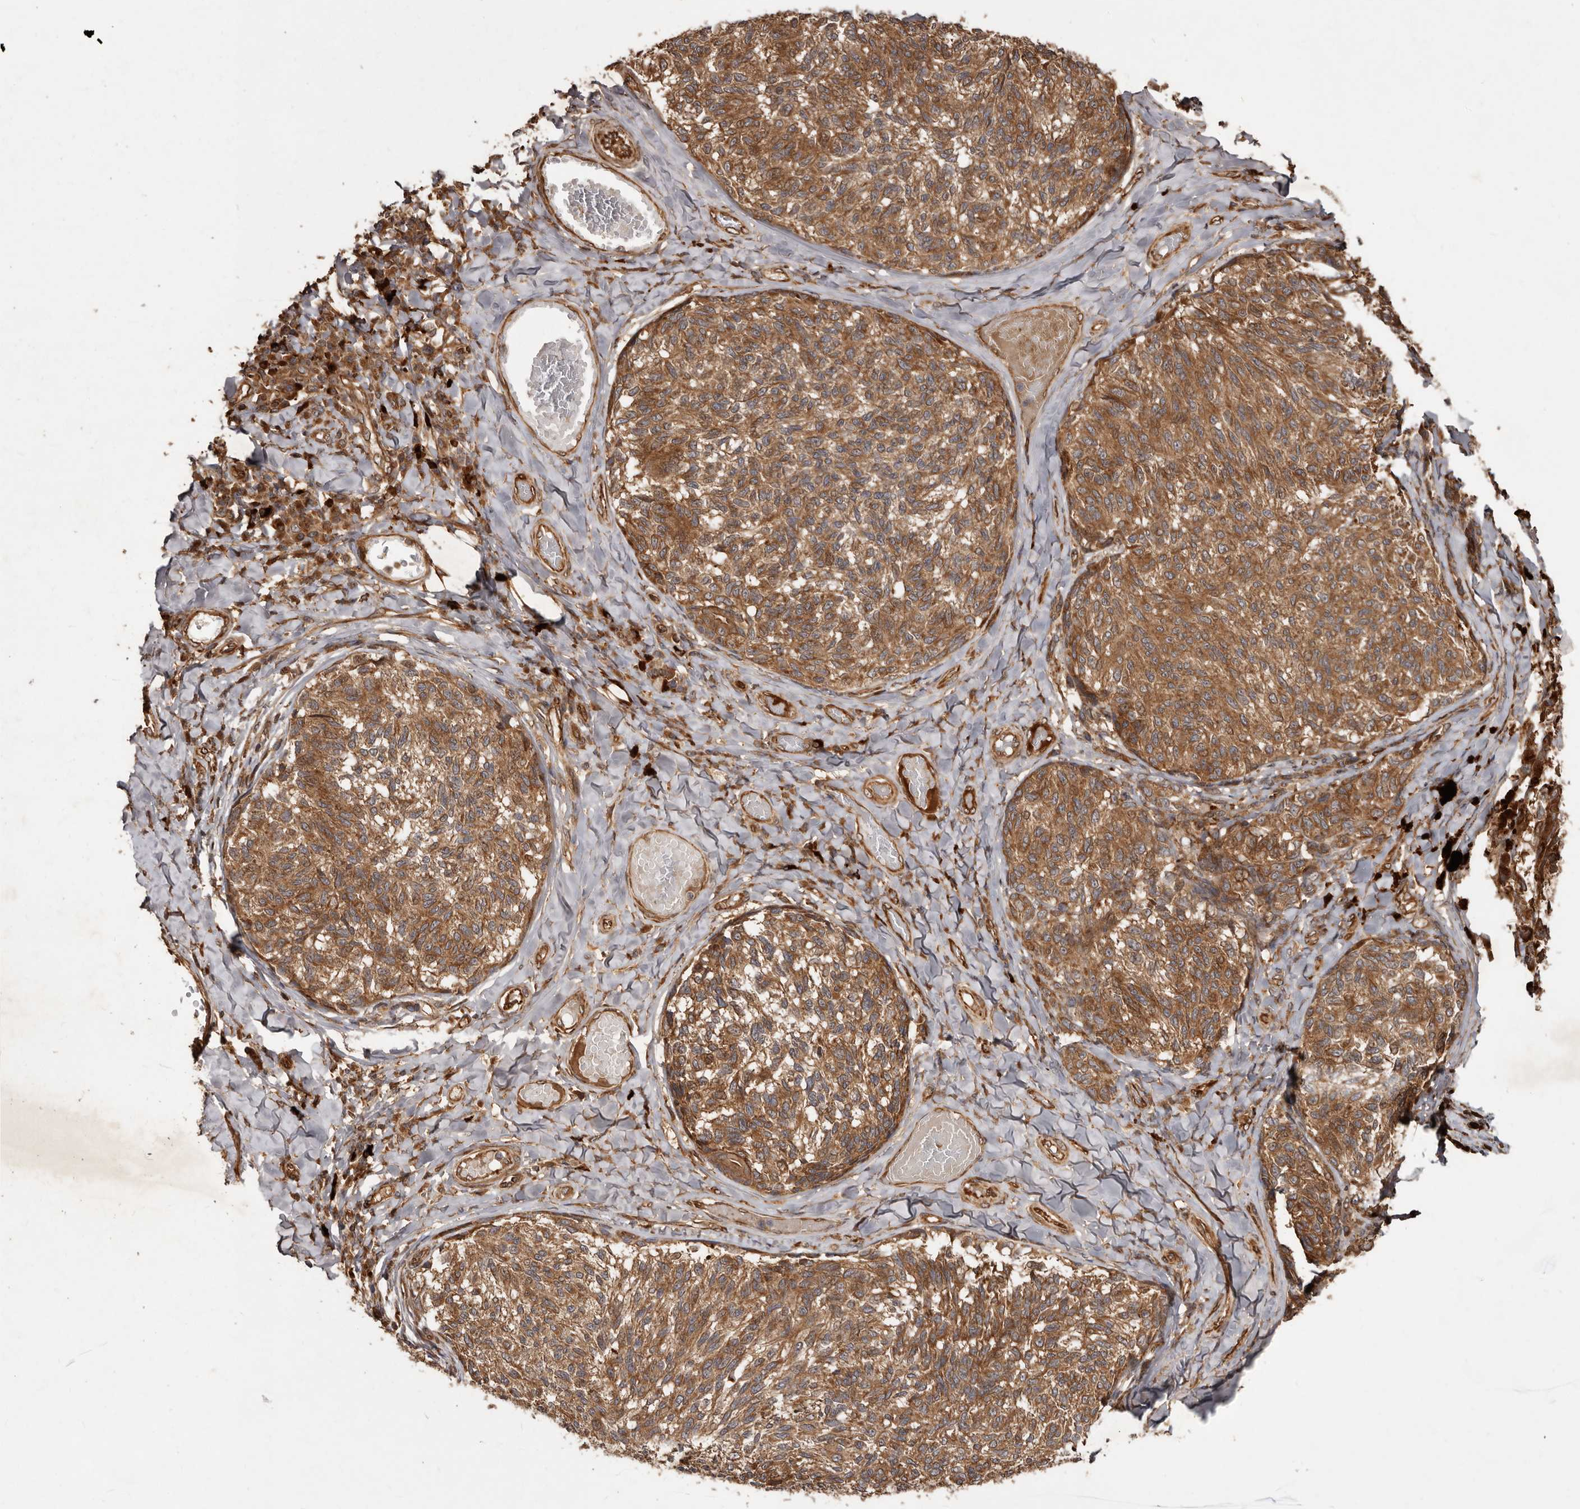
{"staining": {"intensity": "moderate", "quantity": ">75%", "location": "cytoplasmic/membranous"}, "tissue": "melanoma", "cell_type": "Tumor cells", "image_type": "cancer", "snomed": [{"axis": "morphology", "description": "Malignant melanoma, NOS"}, {"axis": "topography", "description": "Skin"}], "caption": "Malignant melanoma stained with DAB IHC displays medium levels of moderate cytoplasmic/membranous staining in approximately >75% of tumor cells.", "gene": "STK36", "patient": {"sex": "female", "age": 73}}